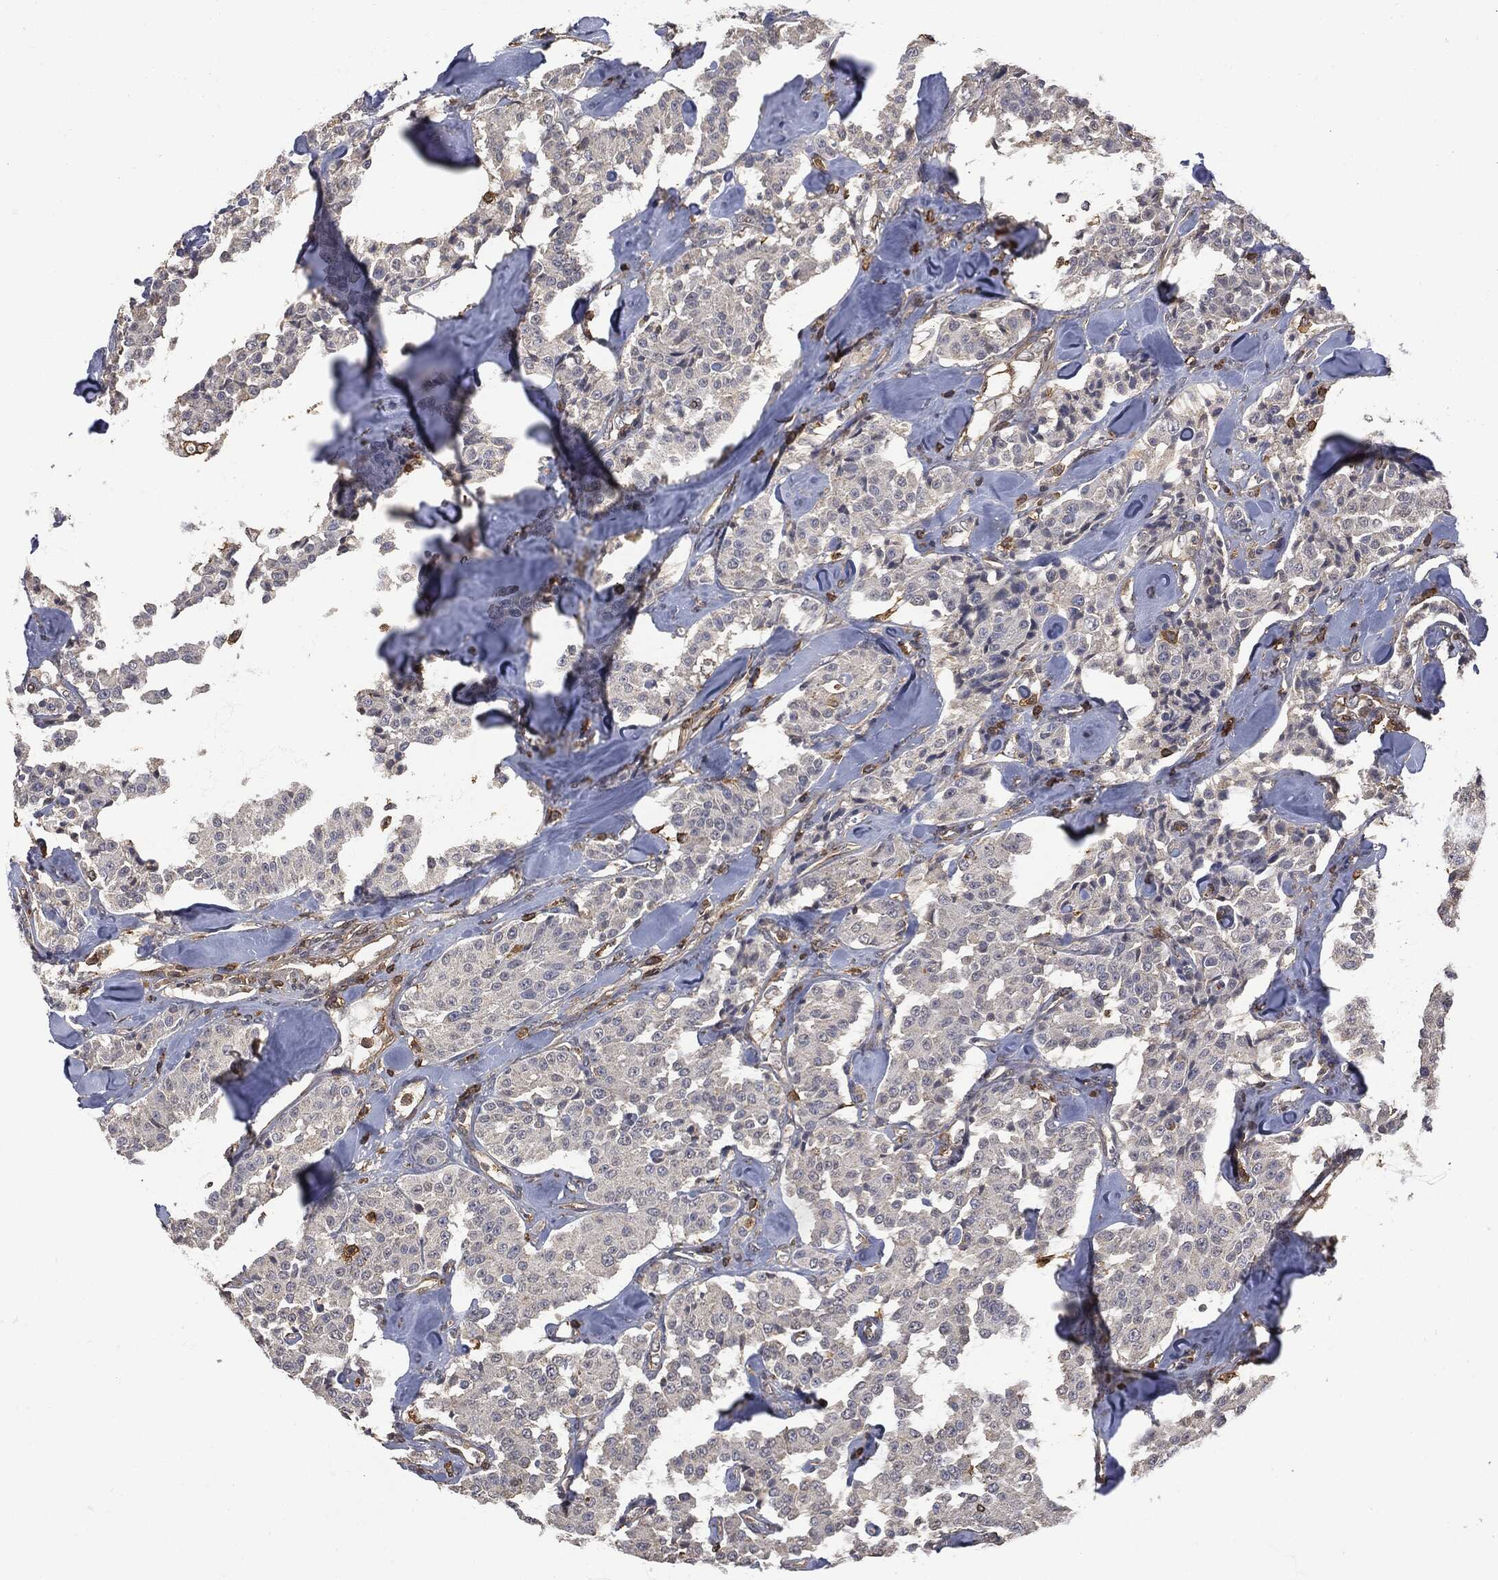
{"staining": {"intensity": "negative", "quantity": "none", "location": "none"}, "tissue": "carcinoid", "cell_type": "Tumor cells", "image_type": "cancer", "snomed": [{"axis": "morphology", "description": "Carcinoid, malignant, NOS"}, {"axis": "topography", "description": "Pancreas"}], "caption": "Carcinoid (malignant) was stained to show a protein in brown. There is no significant positivity in tumor cells. (Brightfield microscopy of DAB (3,3'-diaminobenzidine) immunohistochemistry (IHC) at high magnification).", "gene": "PSMB10", "patient": {"sex": "male", "age": 41}}